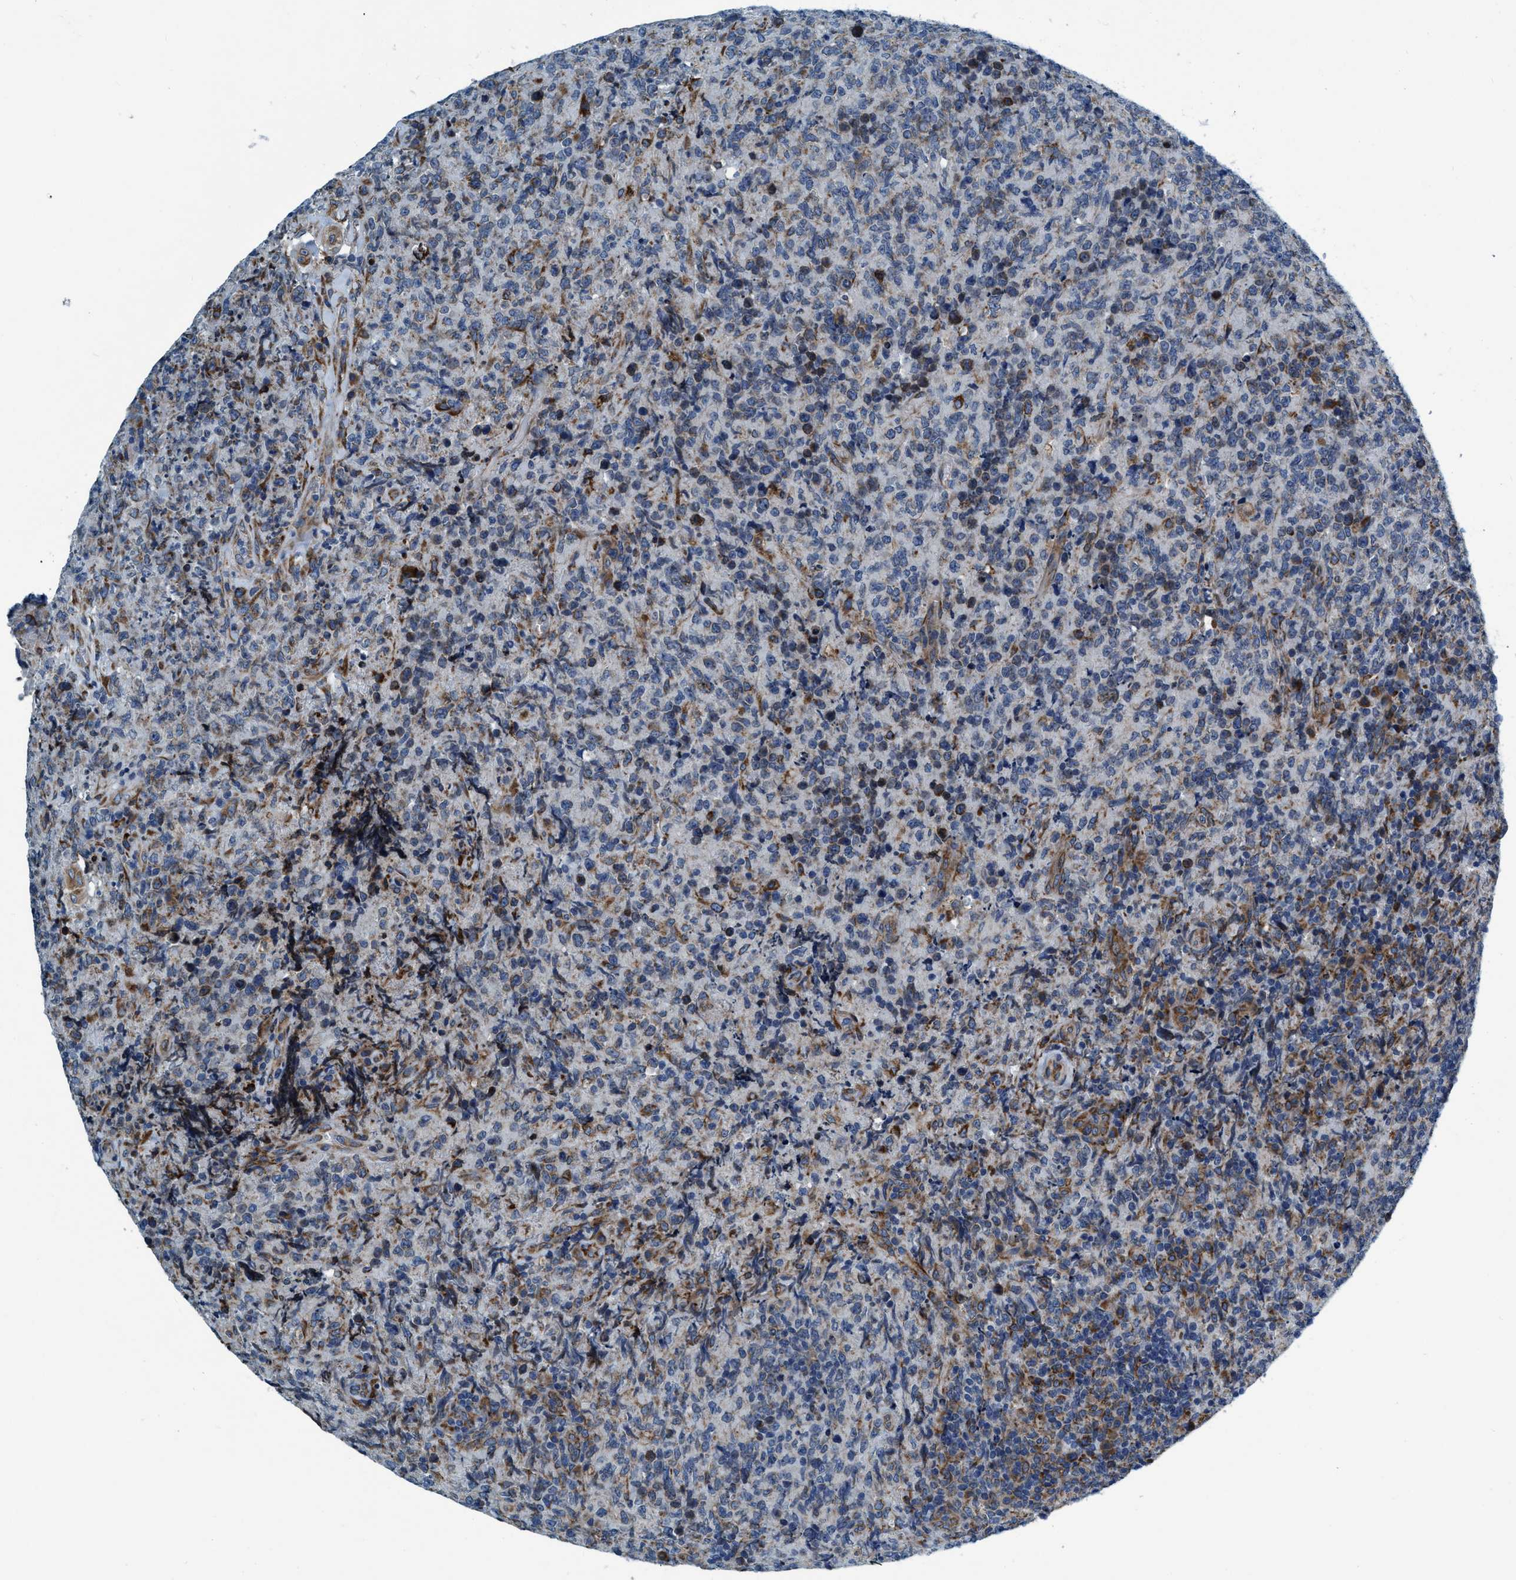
{"staining": {"intensity": "moderate", "quantity": "<25%", "location": "cytoplasmic/membranous"}, "tissue": "lymphoma", "cell_type": "Tumor cells", "image_type": "cancer", "snomed": [{"axis": "morphology", "description": "Malignant lymphoma, non-Hodgkin's type, High grade"}, {"axis": "topography", "description": "Tonsil"}], "caption": "This is a micrograph of immunohistochemistry (IHC) staining of malignant lymphoma, non-Hodgkin's type (high-grade), which shows moderate positivity in the cytoplasmic/membranous of tumor cells.", "gene": "ARMC9", "patient": {"sex": "female", "age": 36}}